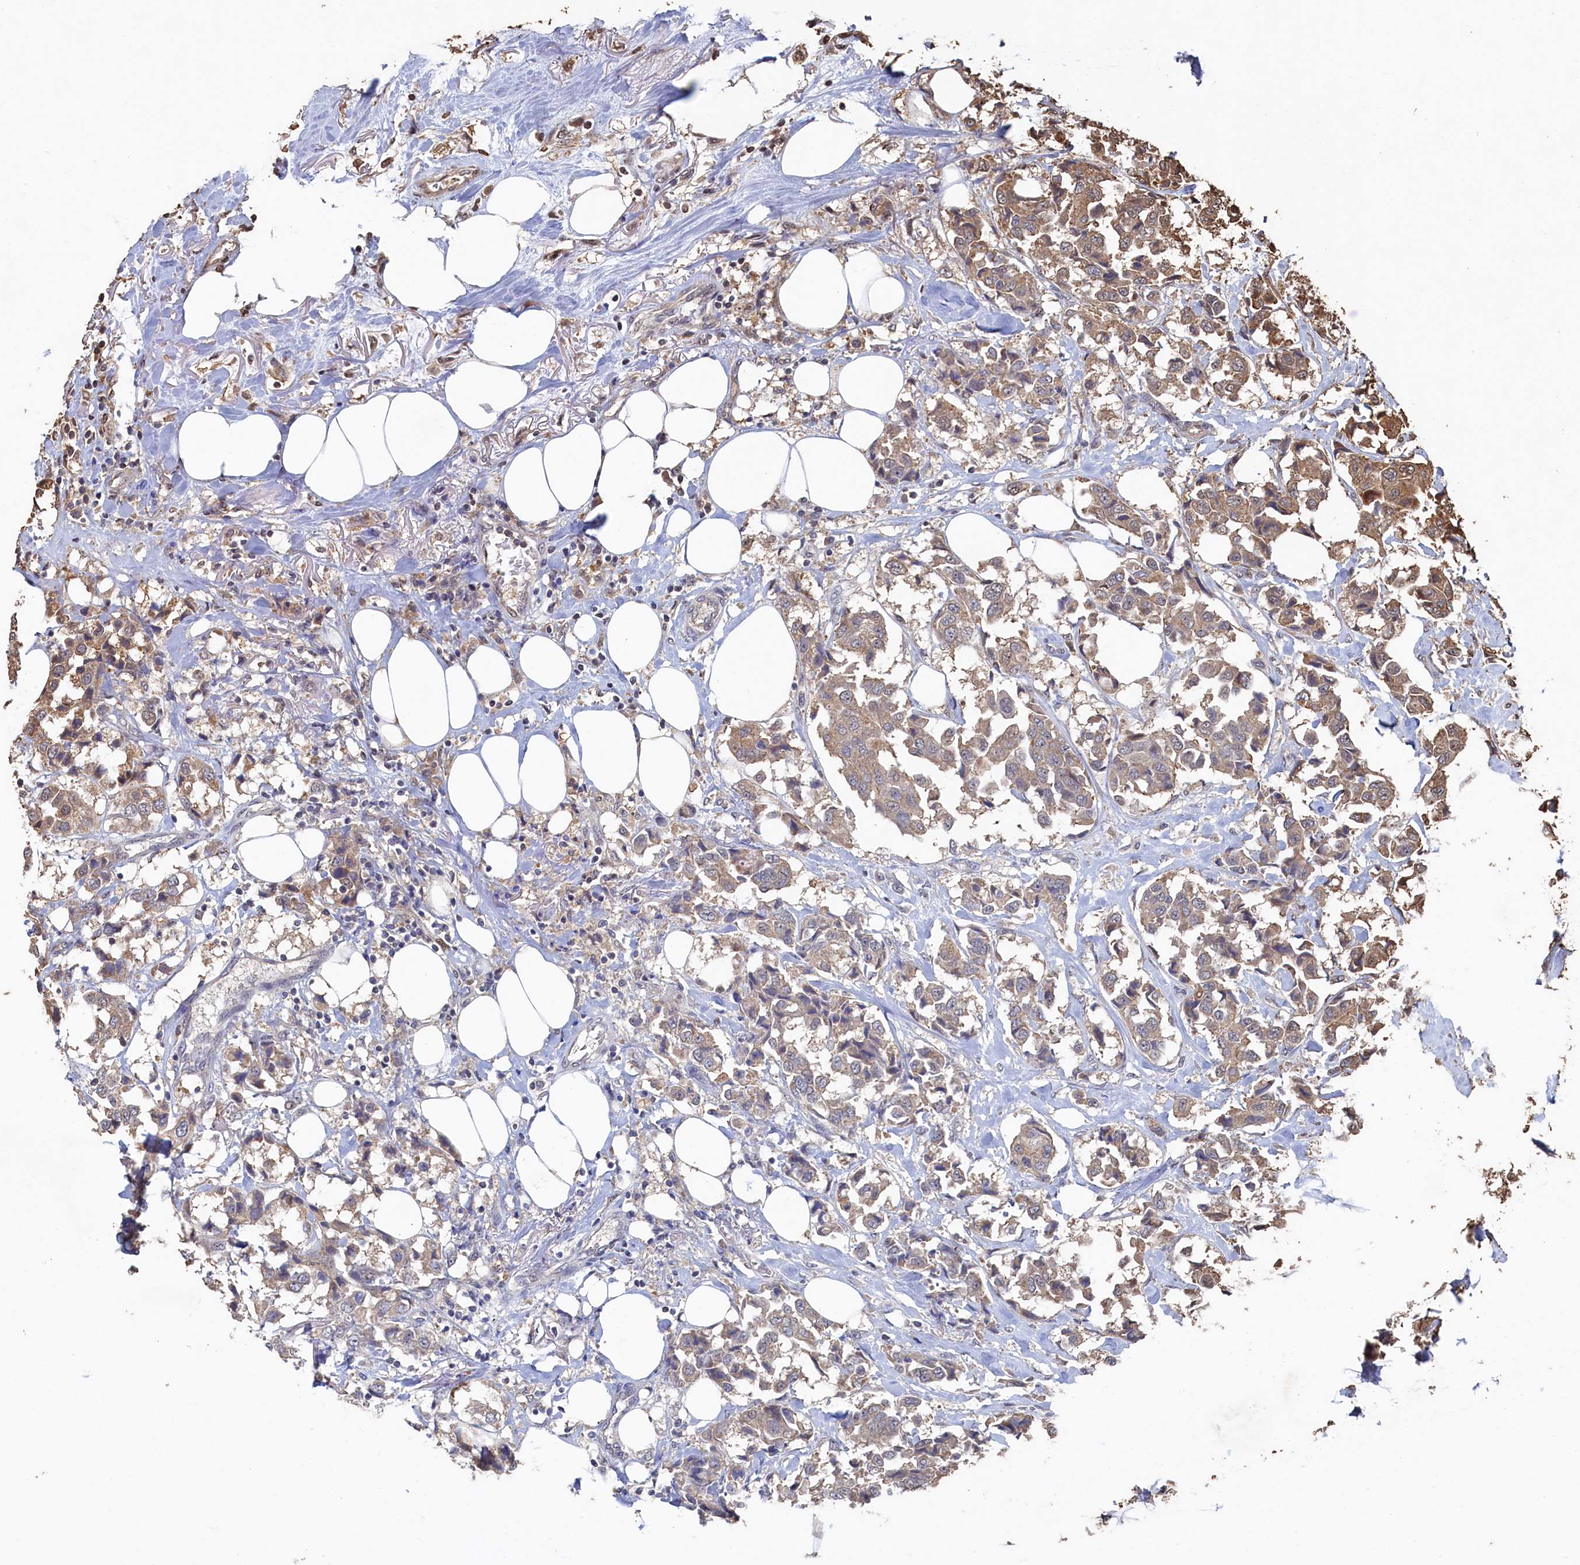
{"staining": {"intensity": "weak", "quantity": "25%-75%", "location": "cytoplasmic/membranous"}, "tissue": "breast cancer", "cell_type": "Tumor cells", "image_type": "cancer", "snomed": [{"axis": "morphology", "description": "Duct carcinoma"}, {"axis": "topography", "description": "Breast"}], "caption": "High-magnification brightfield microscopy of breast cancer stained with DAB (brown) and counterstained with hematoxylin (blue). tumor cells exhibit weak cytoplasmic/membranous expression is seen in about25%-75% of cells. Using DAB (brown) and hematoxylin (blue) stains, captured at high magnification using brightfield microscopy.", "gene": "PIGN", "patient": {"sex": "female", "age": 80}}